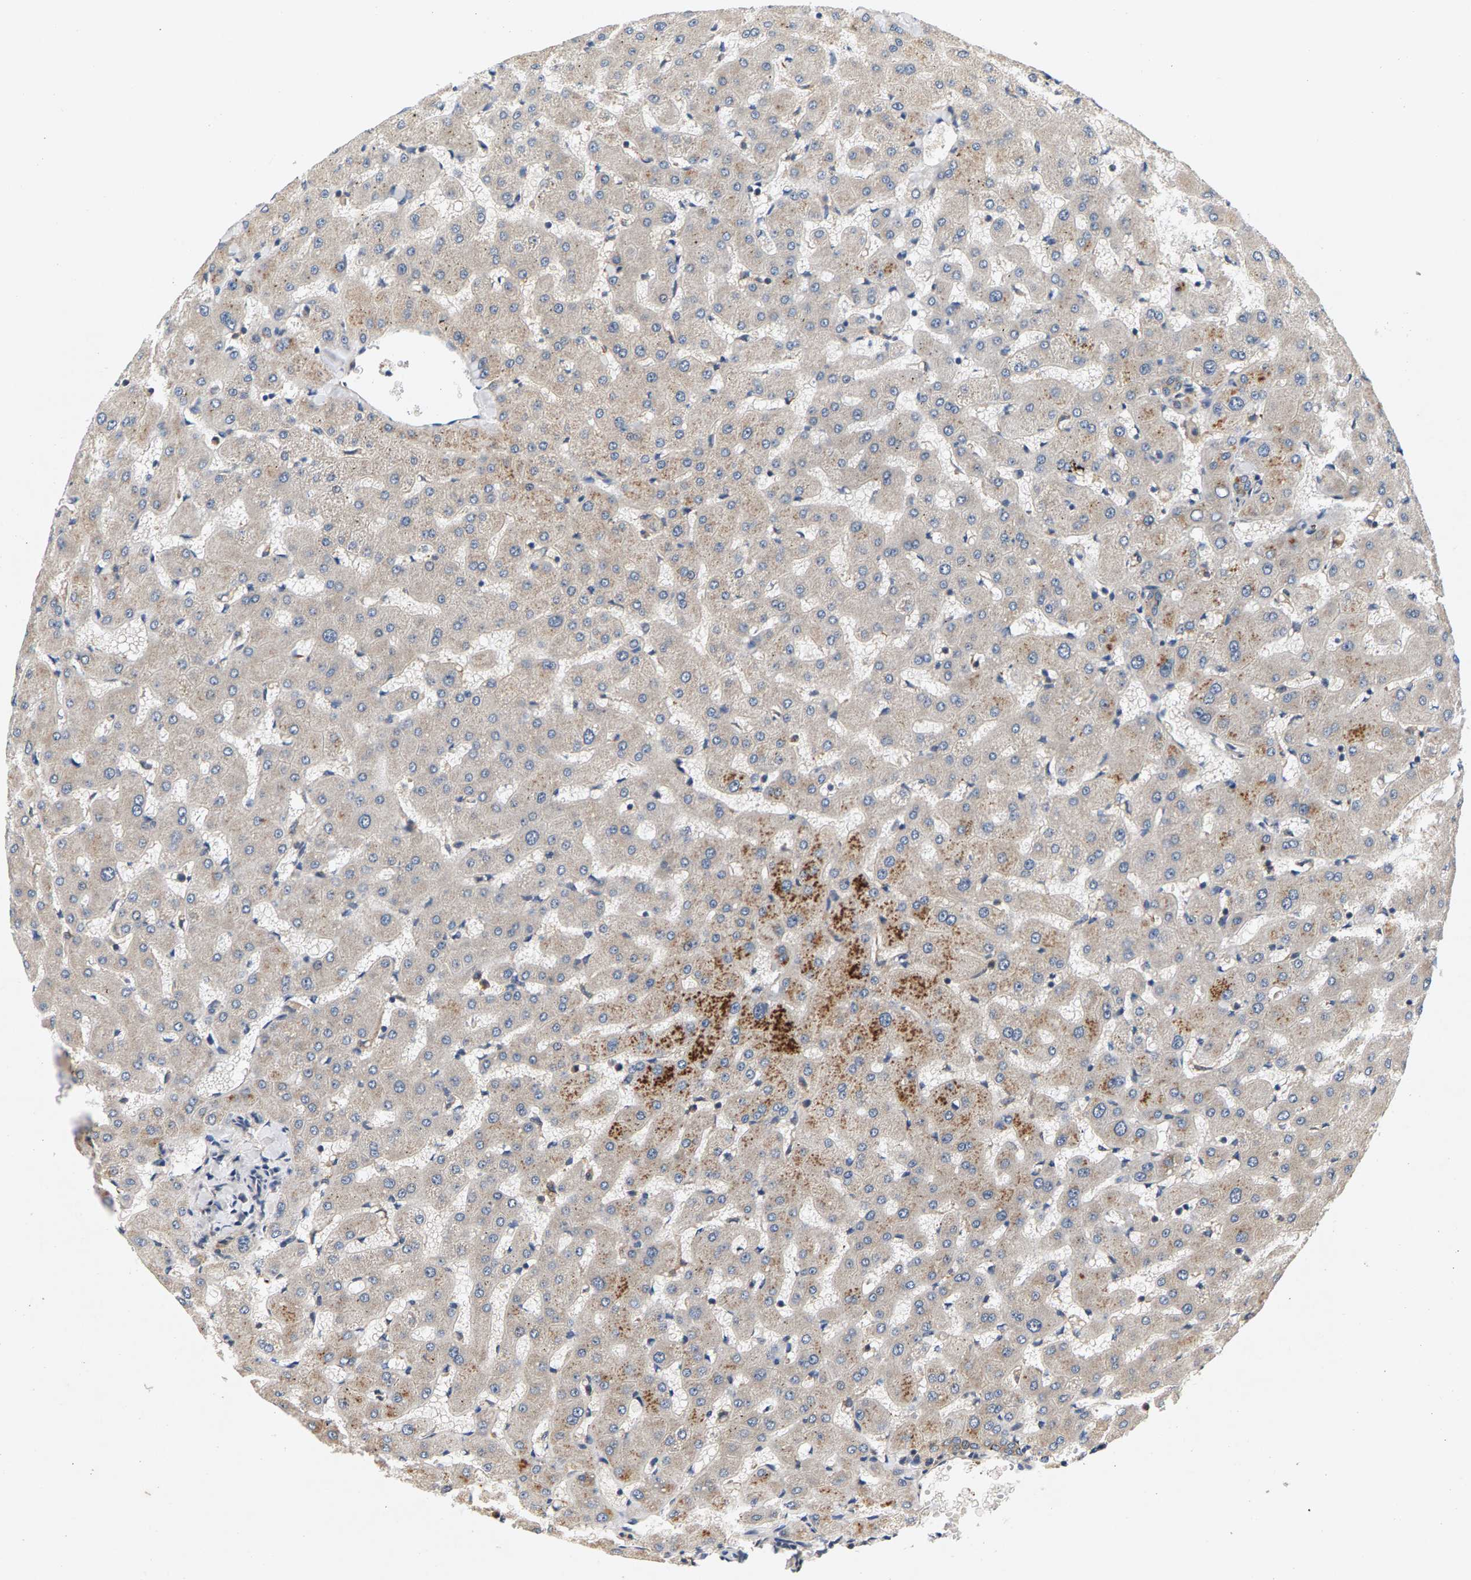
{"staining": {"intensity": "weak", "quantity": "25%-75%", "location": "cytoplasmic/membranous"}, "tissue": "liver", "cell_type": "Cholangiocytes", "image_type": "normal", "snomed": [{"axis": "morphology", "description": "Normal tissue, NOS"}, {"axis": "topography", "description": "Liver"}], "caption": "High-power microscopy captured an immunohistochemistry photomicrograph of normal liver, revealing weak cytoplasmic/membranous expression in approximately 25%-75% of cholangiocytes. (DAB (3,3'-diaminobenzidine) = brown stain, brightfield microscopy at high magnification).", "gene": "FAM78A", "patient": {"sex": "female", "age": 63}}